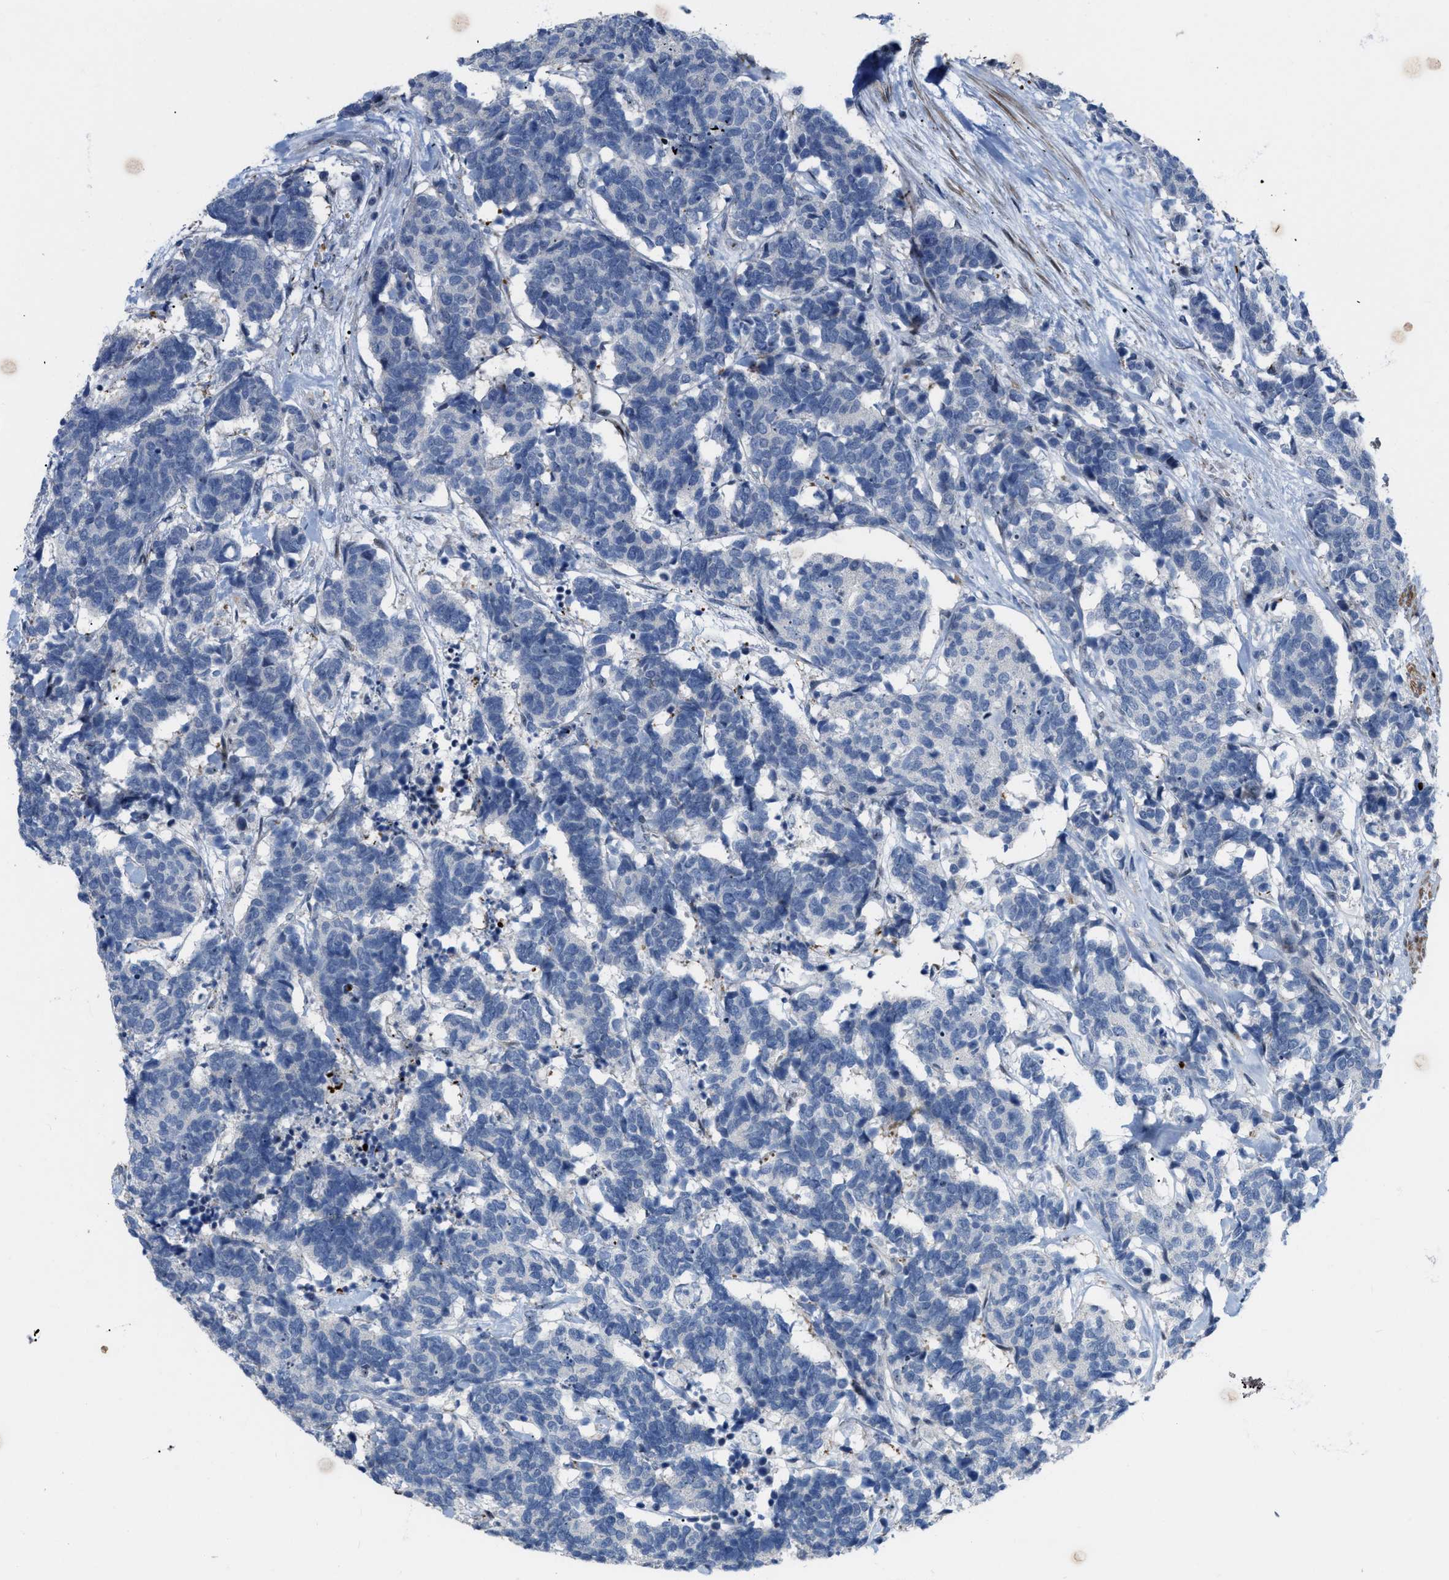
{"staining": {"intensity": "negative", "quantity": "none", "location": "none"}, "tissue": "carcinoid", "cell_type": "Tumor cells", "image_type": "cancer", "snomed": [{"axis": "morphology", "description": "Carcinoma, NOS"}, {"axis": "morphology", "description": "Carcinoid, malignant, NOS"}, {"axis": "topography", "description": "Urinary bladder"}], "caption": "Carcinoid stained for a protein using immunohistochemistry (IHC) shows no expression tumor cells.", "gene": "POLR1F", "patient": {"sex": "male", "age": 57}}